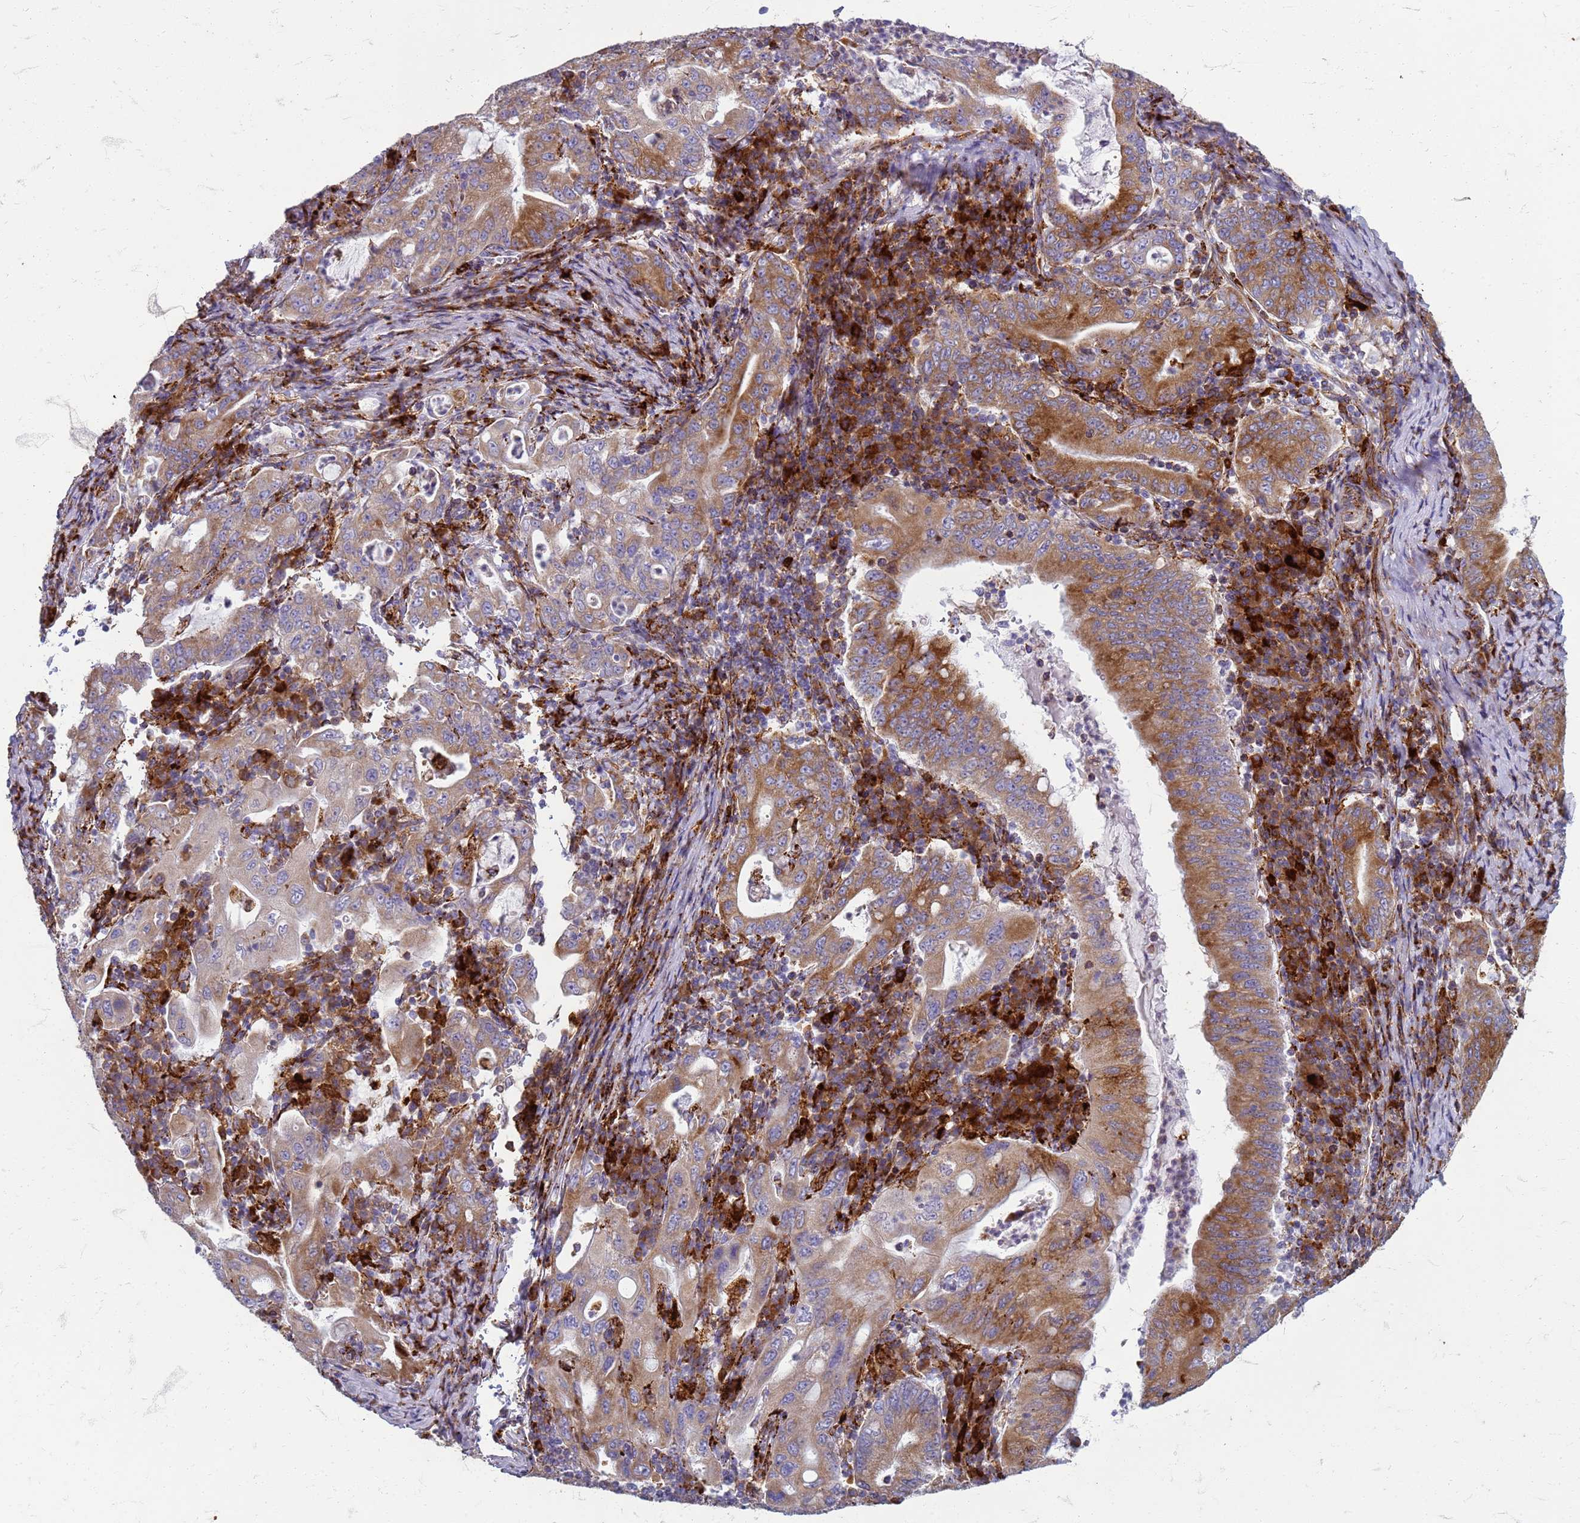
{"staining": {"intensity": "moderate", "quantity": ">75%", "location": "cytoplasmic/membranous"}, "tissue": "stomach cancer", "cell_type": "Tumor cells", "image_type": "cancer", "snomed": [{"axis": "morphology", "description": "Normal tissue, NOS"}, {"axis": "morphology", "description": "Adenocarcinoma, NOS"}, {"axis": "topography", "description": "Esophagus"}, {"axis": "topography", "description": "Stomach, upper"}, {"axis": "topography", "description": "Peripheral nerve tissue"}], "caption": "Stomach cancer tissue reveals moderate cytoplasmic/membranous expression in approximately >75% of tumor cells, visualized by immunohistochemistry.", "gene": "PDK3", "patient": {"sex": "male", "age": 62}}